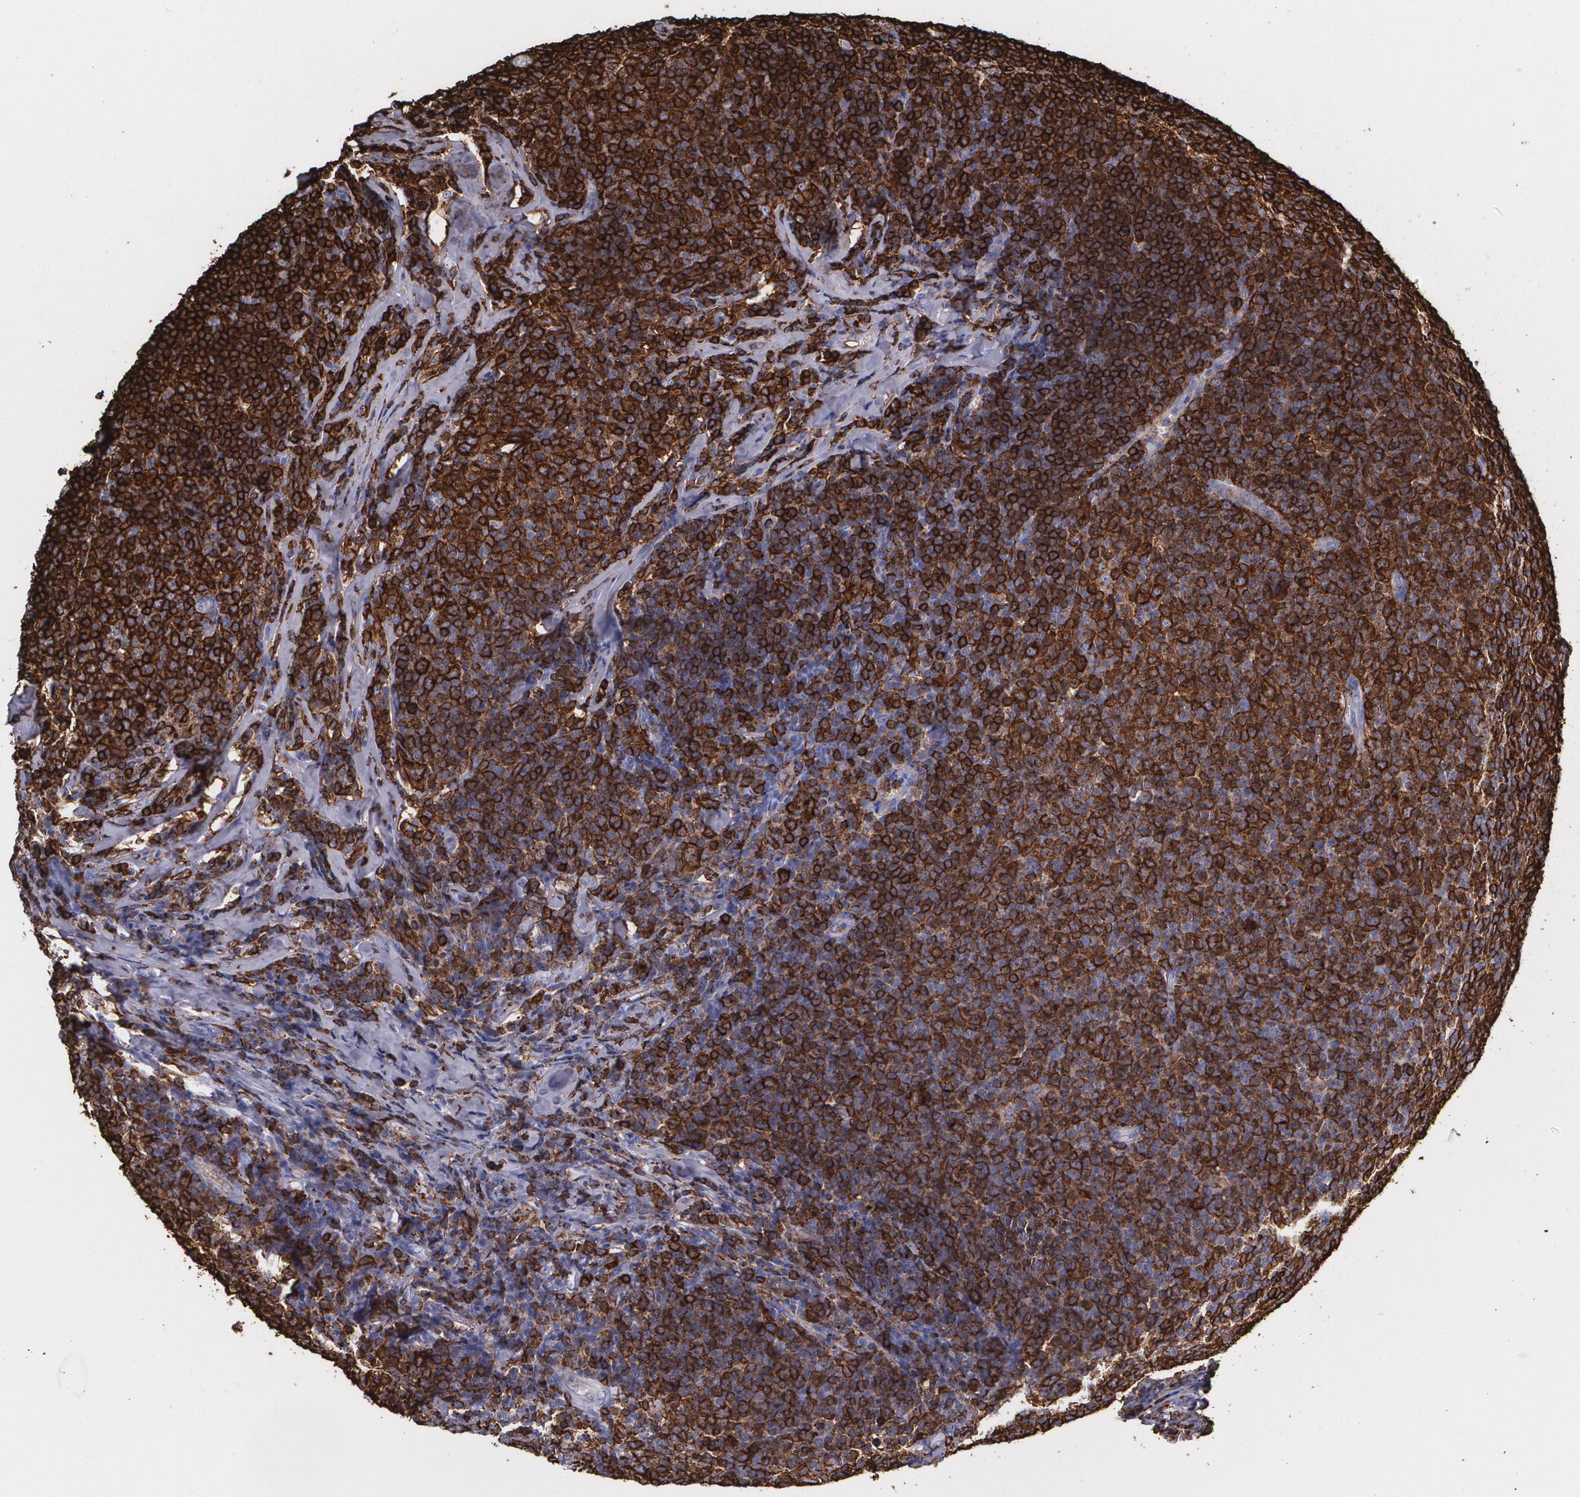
{"staining": {"intensity": "strong", "quantity": ">75%", "location": "cytoplasmic/membranous"}, "tissue": "lymphoma", "cell_type": "Tumor cells", "image_type": "cancer", "snomed": [{"axis": "morphology", "description": "Malignant lymphoma, non-Hodgkin's type, Low grade"}, {"axis": "topography", "description": "Lymph node"}], "caption": "Lymphoma was stained to show a protein in brown. There is high levels of strong cytoplasmic/membranous staining in about >75% of tumor cells.", "gene": "HLA-DRA", "patient": {"sex": "male", "age": 74}}